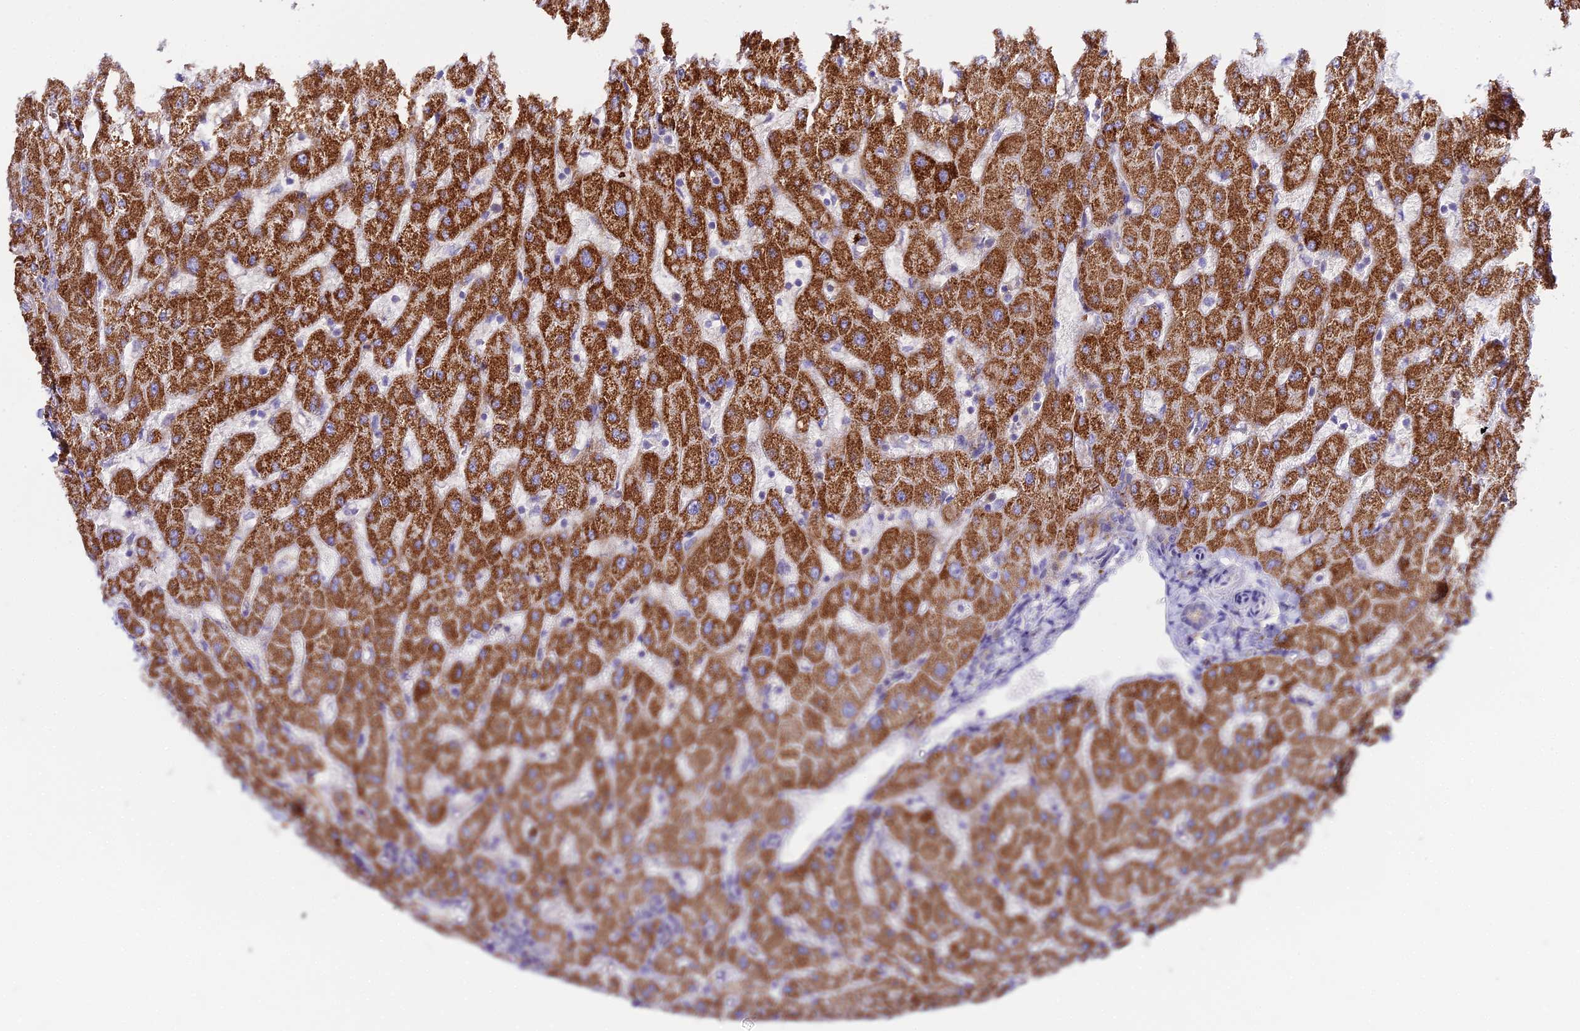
{"staining": {"intensity": "negative", "quantity": "none", "location": "none"}, "tissue": "liver", "cell_type": "Cholangiocytes", "image_type": "normal", "snomed": [{"axis": "morphology", "description": "Normal tissue, NOS"}, {"axis": "topography", "description": "Liver"}], "caption": "Cholangiocytes show no significant protein positivity in benign liver.", "gene": "GLYAT", "patient": {"sex": "female", "age": 63}}